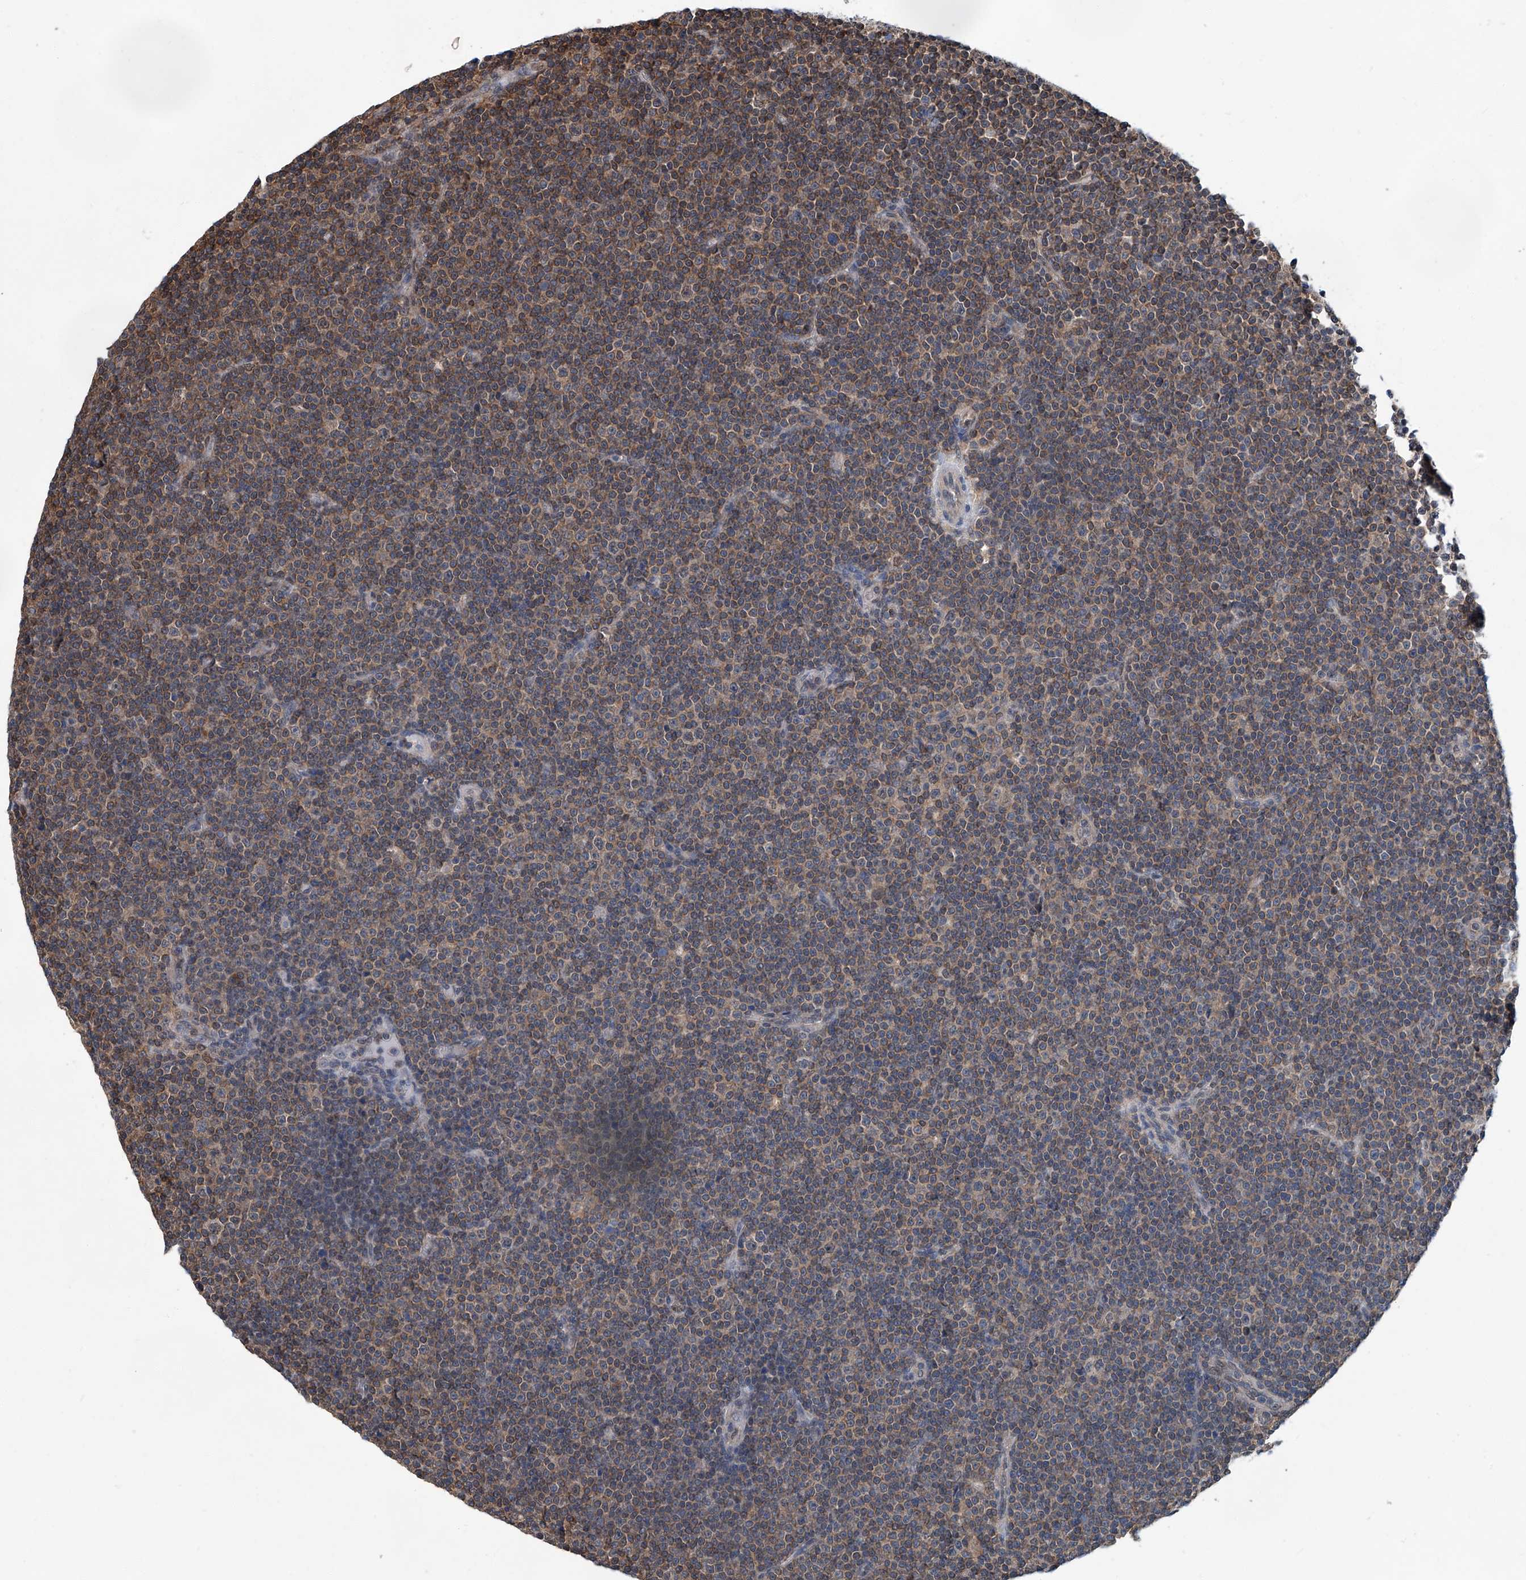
{"staining": {"intensity": "moderate", "quantity": "25%-75%", "location": "cytoplasmic/membranous"}, "tissue": "lymphoma", "cell_type": "Tumor cells", "image_type": "cancer", "snomed": [{"axis": "morphology", "description": "Malignant lymphoma, non-Hodgkin's type, Low grade"}, {"axis": "topography", "description": "Lymph node"}], "caption": "Moderate cytoplasmic/membranous staining is present in about 25%-75% of tumor cells in low-grade malignant lymphoma, non-Hodgkin's type. (Stains: DAB in brown, nuclei in blue, Microscopy: brightfield microscopy at high magnification).", "gene": "CLK1", "patient": {"sex": "female", "age": 67}}